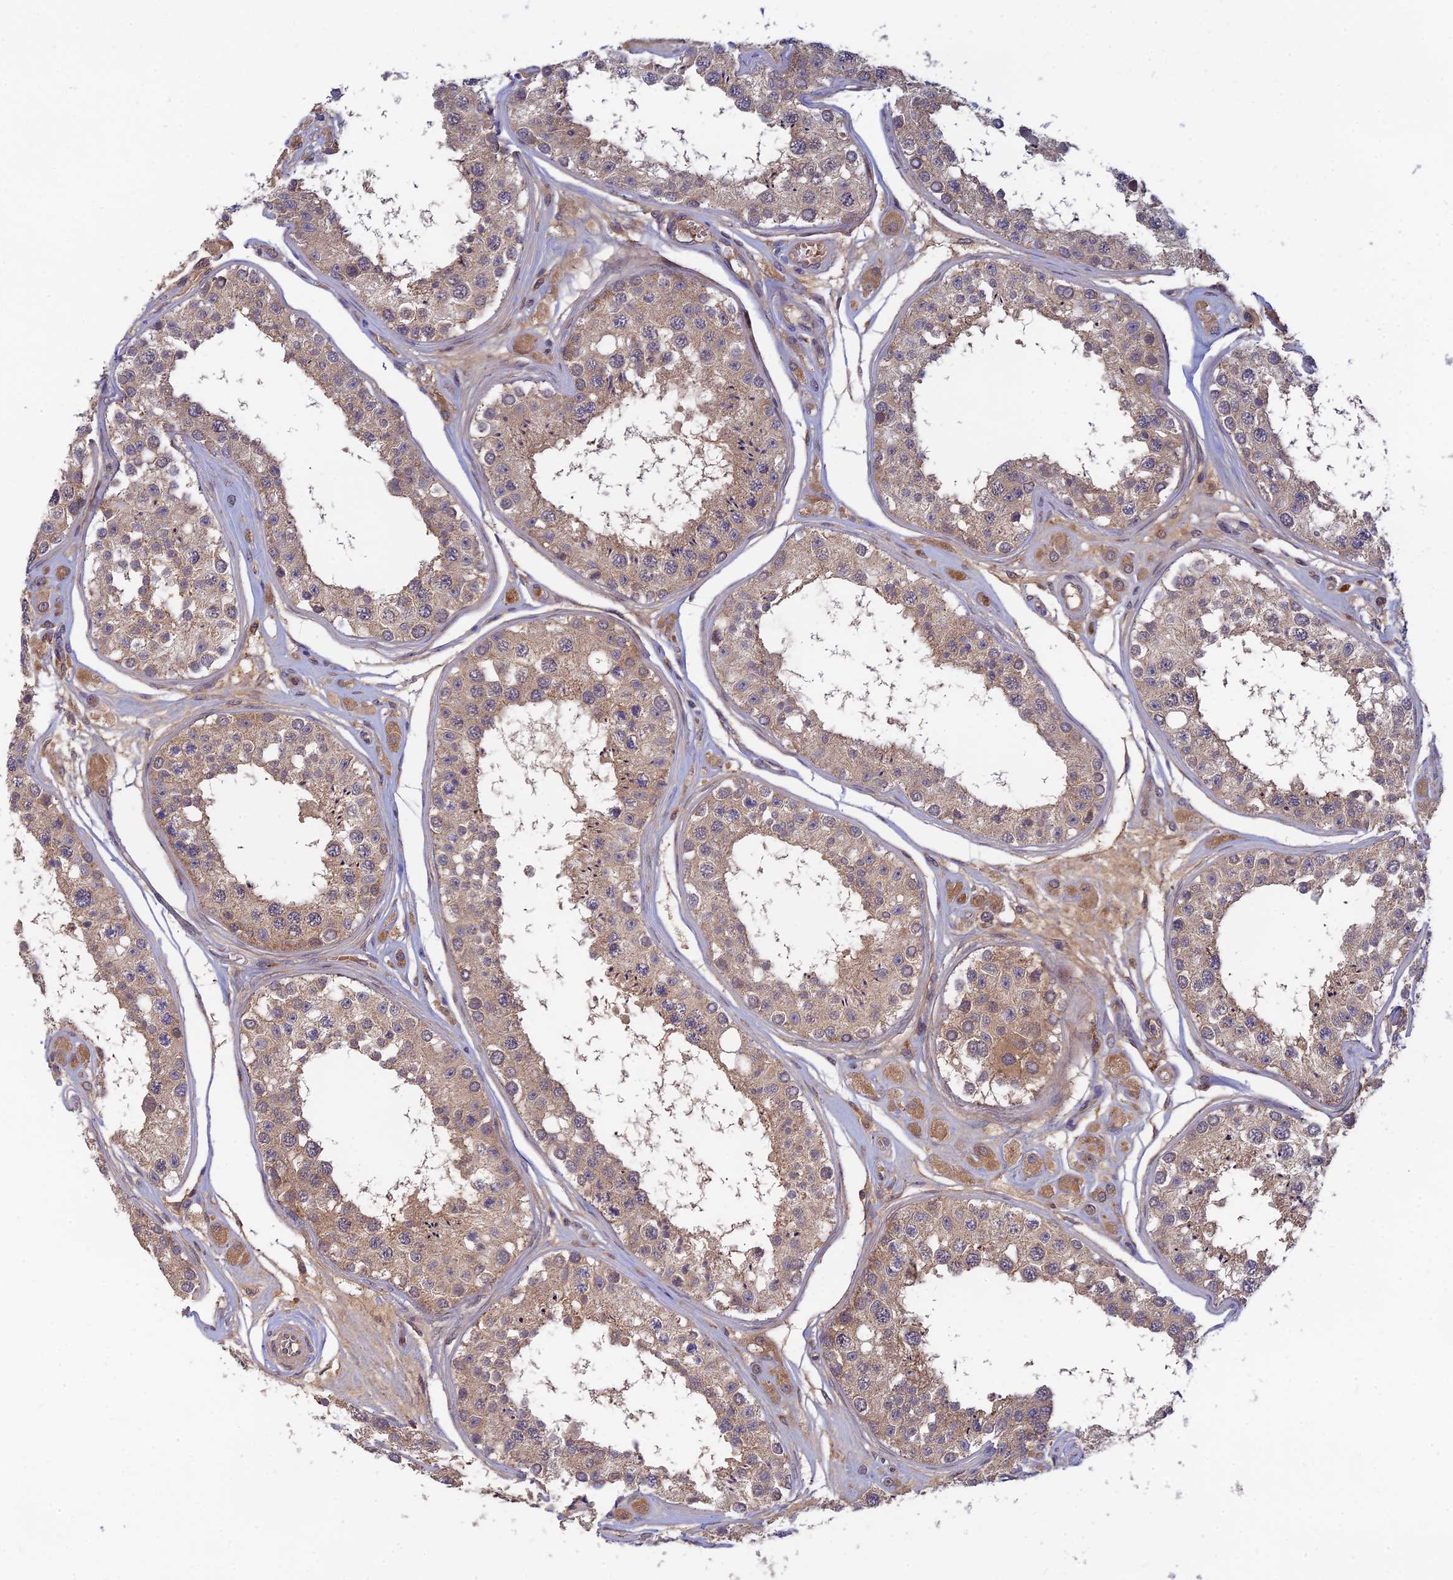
{"staining": {"intensity": "moderate", "quantity": ">75%", "location": "cytoplasmic/membranous"}, "tissue": "testis", "cell_type": "Cells in seminiferous ducts", "image_type": "normal", "snomed": [{"axis": "morphology", "description": "Normal tissue, NOS"}, {"axis": "topography", "description": "Testis"}], "caption": "Protein staining shows moderate cytoplasmic/membranous expression in approximately >75% of cells in seminiferous ducts in normal testis.", "gene": "FAM151B", "patient": {"sex": "male", "age": 25}}